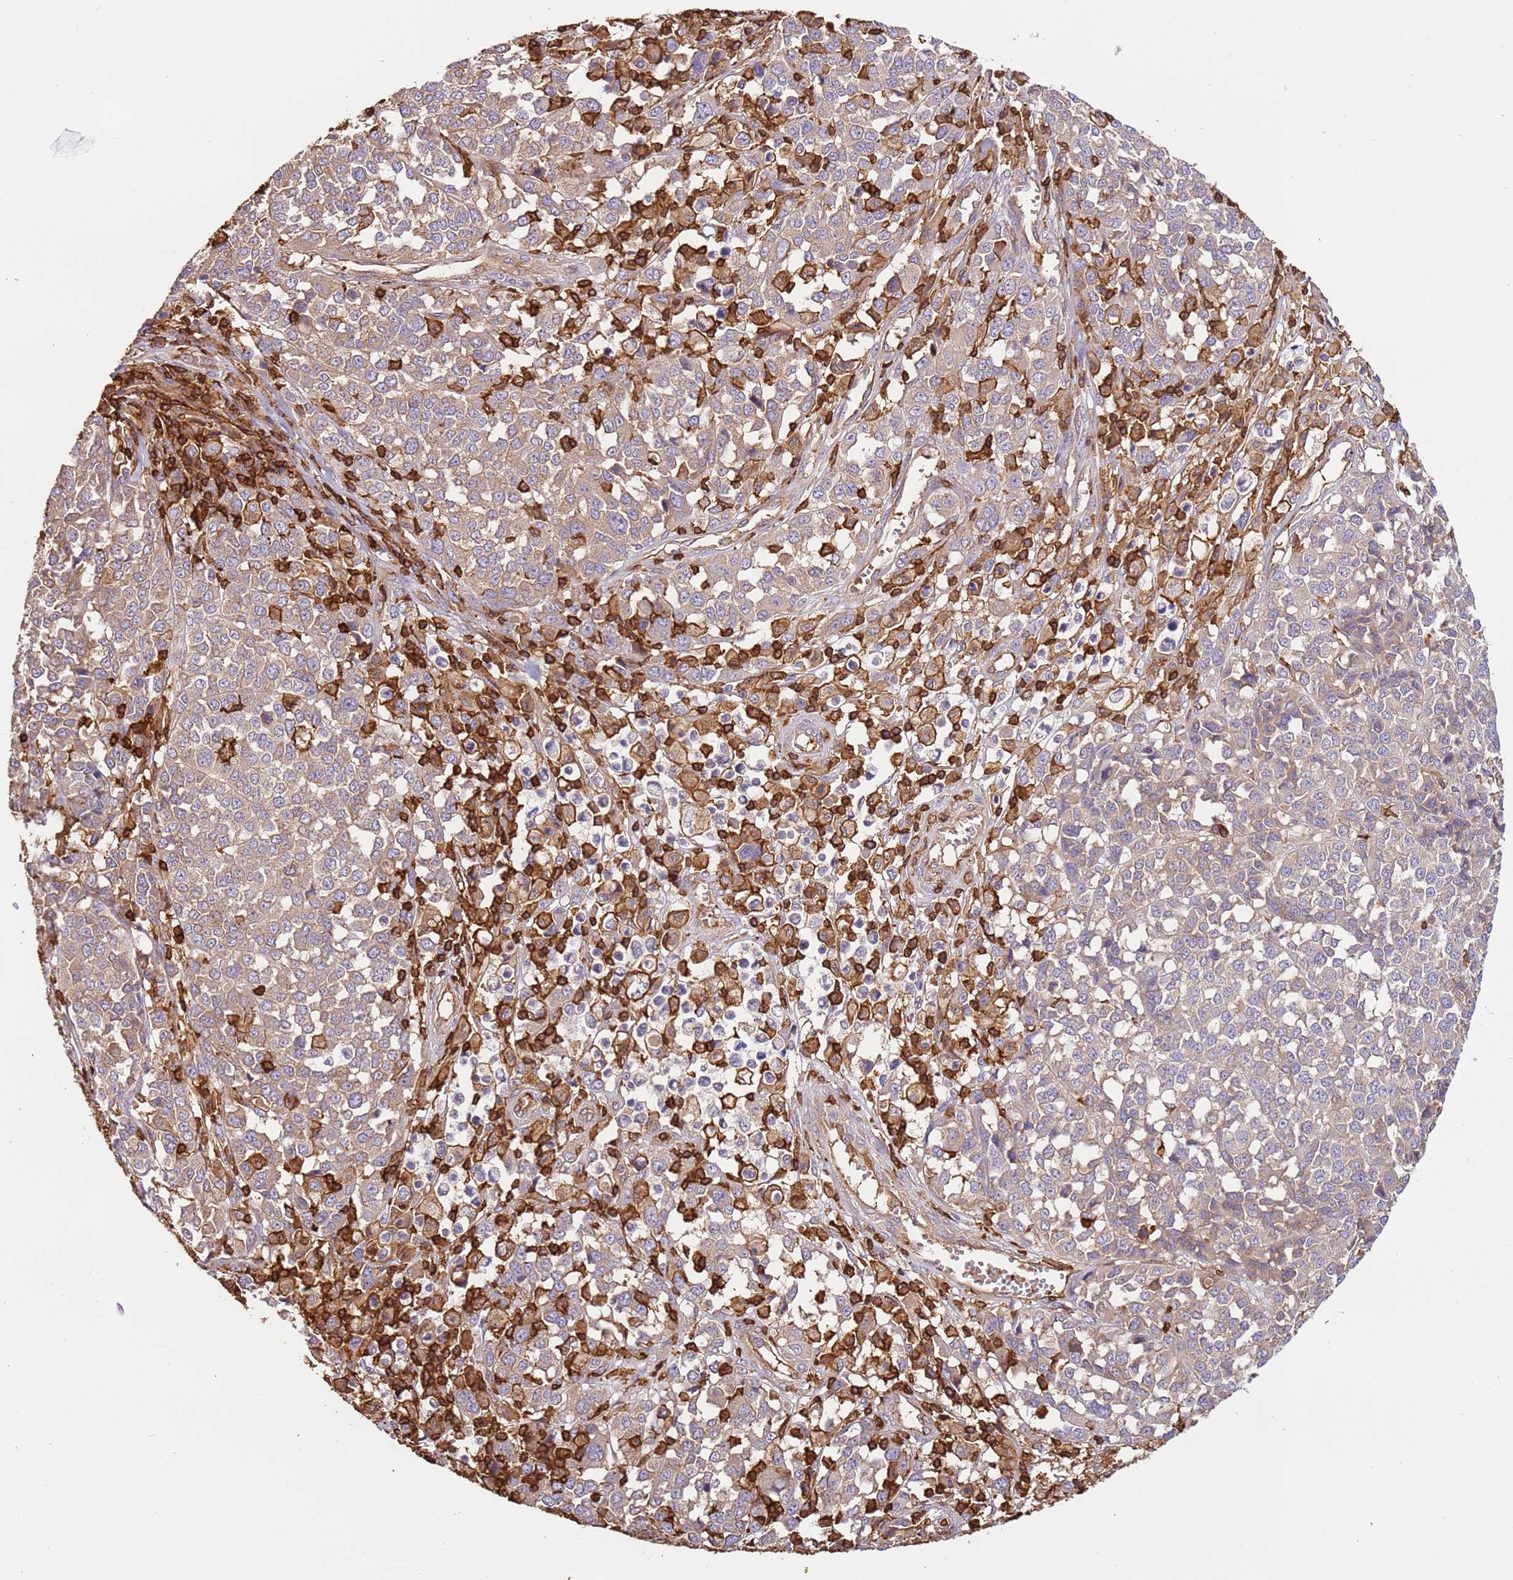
{"staining": {"intensity": "weak", "quantity": "25%-75%", "location": "cytoplasmic/membranous"}, "tissue": "melanoma", "cell_type": "Tumor cells", "image_type": "cancer", "snomed": [{"axis": "morphology", "description": "Malignant melanoma, Metastatic site"}, {"axis": "topography", "description": "Lymph node"}], "caption": "Tumor cells demonstrate low levels of weak cytoplasmic/membranous positivity in about 25%-75% of cells in human malignant melanoma (metastatic site). (DAB (3,3'-diaminobenzidine) IHC, brown staining for protein, blue staining for nuclei).", "gene": "OR6P1", "patient": {"sex": "male", "age": 44}}